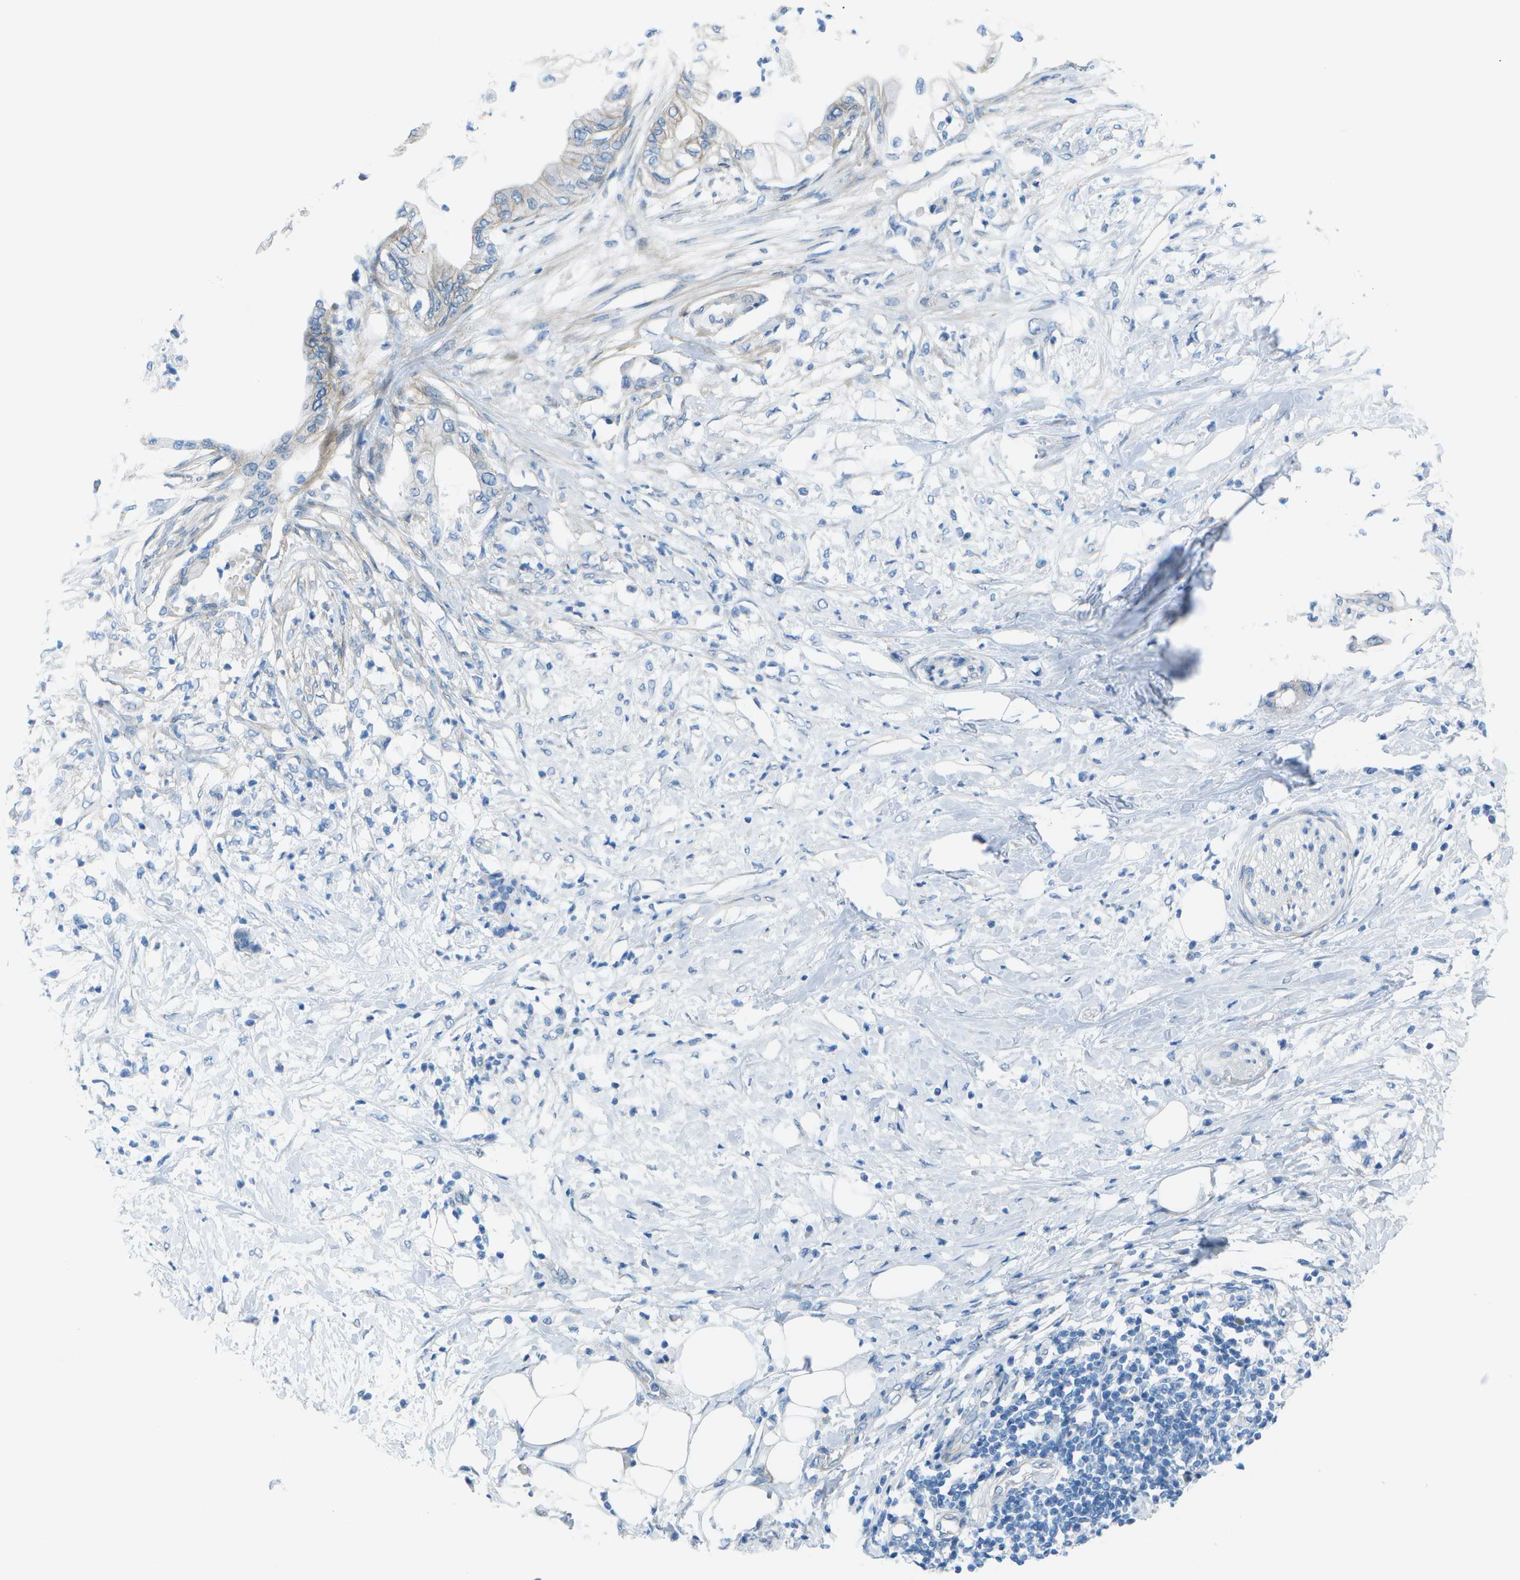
{"staining": {"intensity": "weak", "quantity": "<25%", "location": "cytoplasmic/membranous"}, "tissue": "pancreatic cancer", "cell_type": "Tumor cells", "image_type": "cancer", "snomed": [{"axis": "morphology", "description": "Normal tissue, NOS"}, {"axis": "morphology", "description": "Adenocarcinoma, NOS"}, {"axis": "topography", "description": "Pancreas"}, {"axis": "topography", "description": "Duodenum"}], "caption": "High power microscopy image of an IHC photomicrograph of pancreatic adenocarcinoma, revealing no significant staining in tumor cells.", "gene": "SORBS3", "patient": {"sex": "female", "age": 60}}